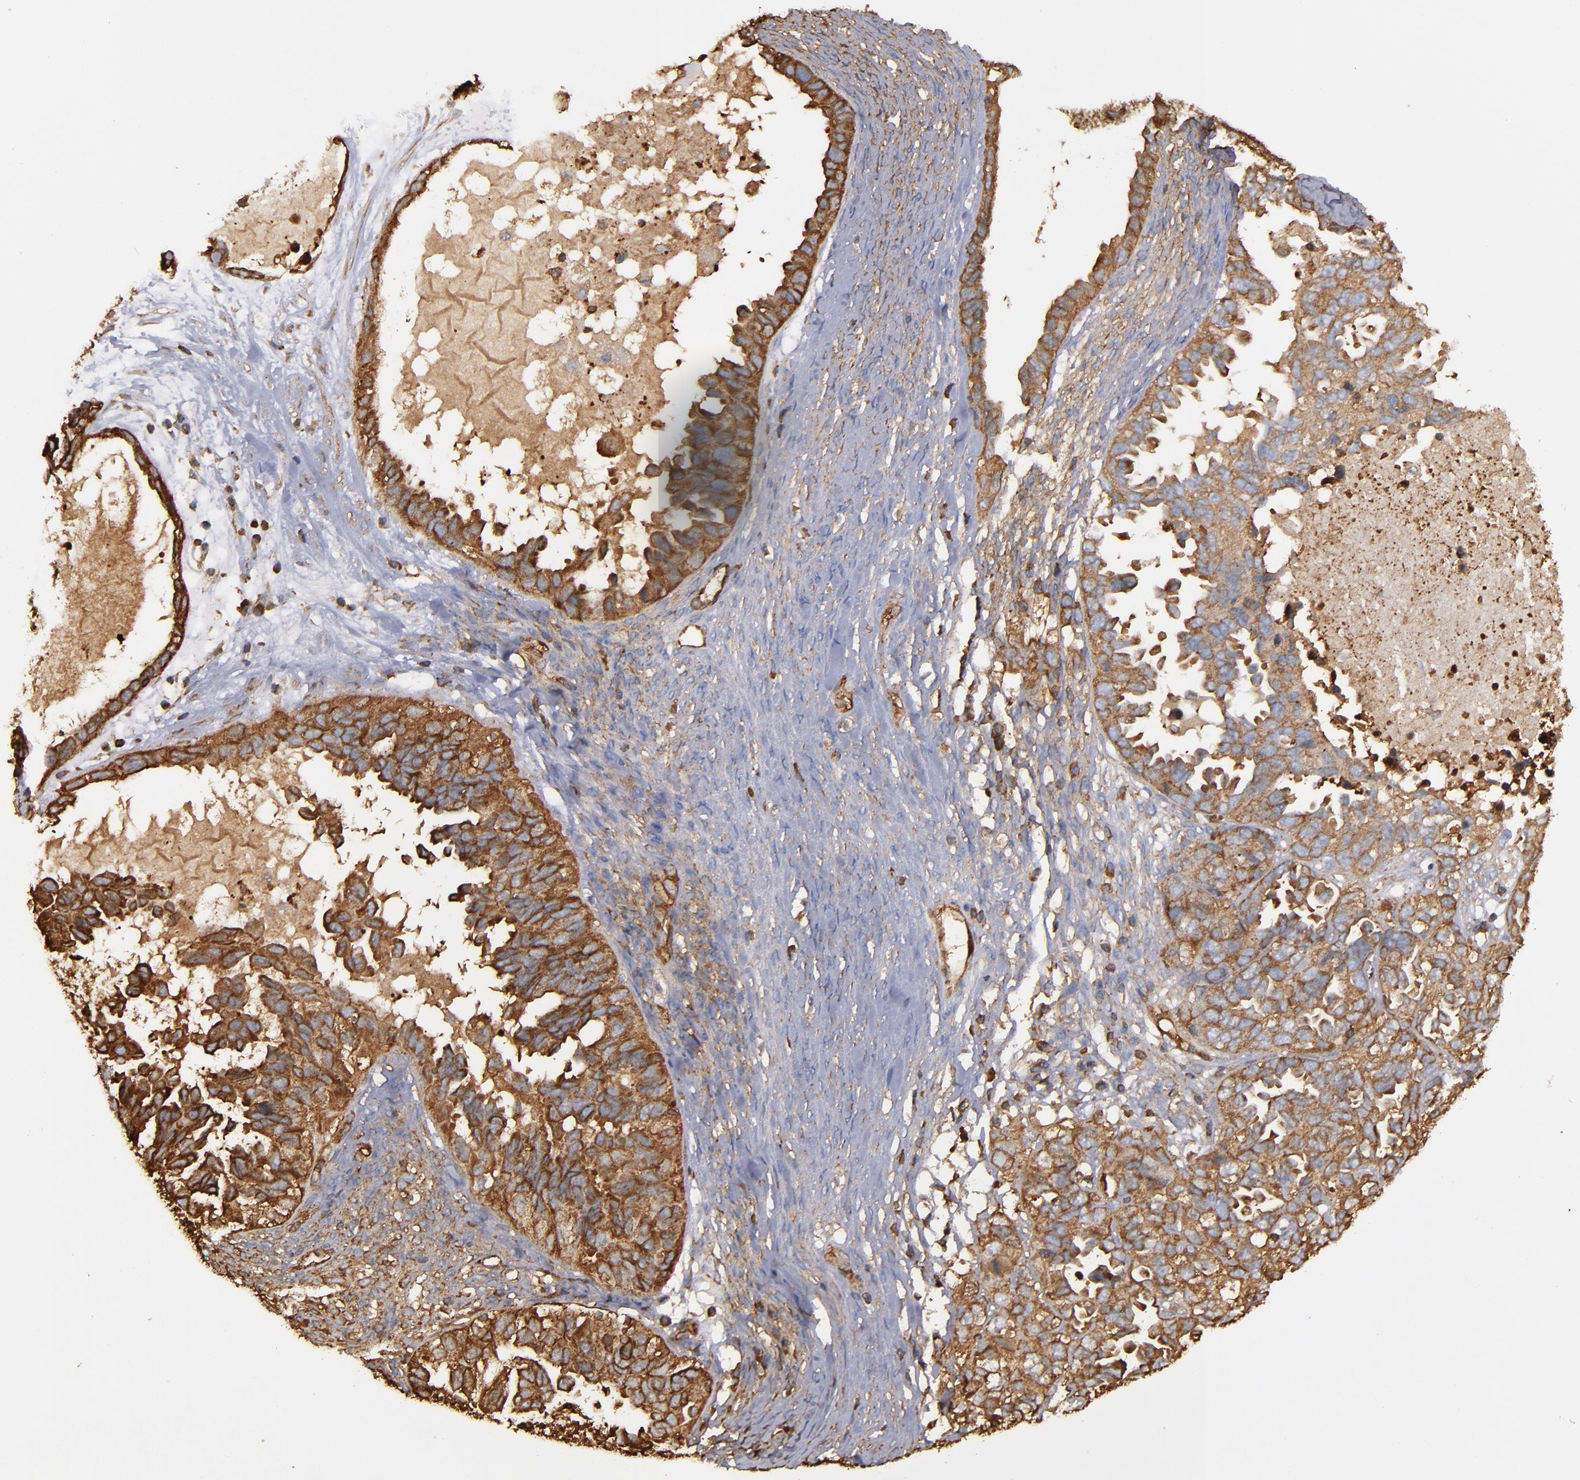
{"staining": {"intensity": "moderate", "quantity": ">75%", "location": "cytoplasmic/membranous"}, "tissue": "ovarian cancer", "cell_type": "Tumor cells", "image_type": "cancer", "snomed": [{"axis": "morphology", "description": "Cystadenocarcinoma, serous, NOS"}, {"axis": "topography", "description": "Ovary"}], "caption": "Immunohistochemistry (IHC) (DAB) staining of human ovarian cancer (serous cystadenocarcinoma) displays moderate cytoplasmic/membranous protein positivity in about >75% of tumor cells. (DAB (3,3'-diaminobenzidine) IHC with brightfield microscopy, high magnification).", "gene": "ACTN4", "patient": {"sex": "female", "age": 82}}